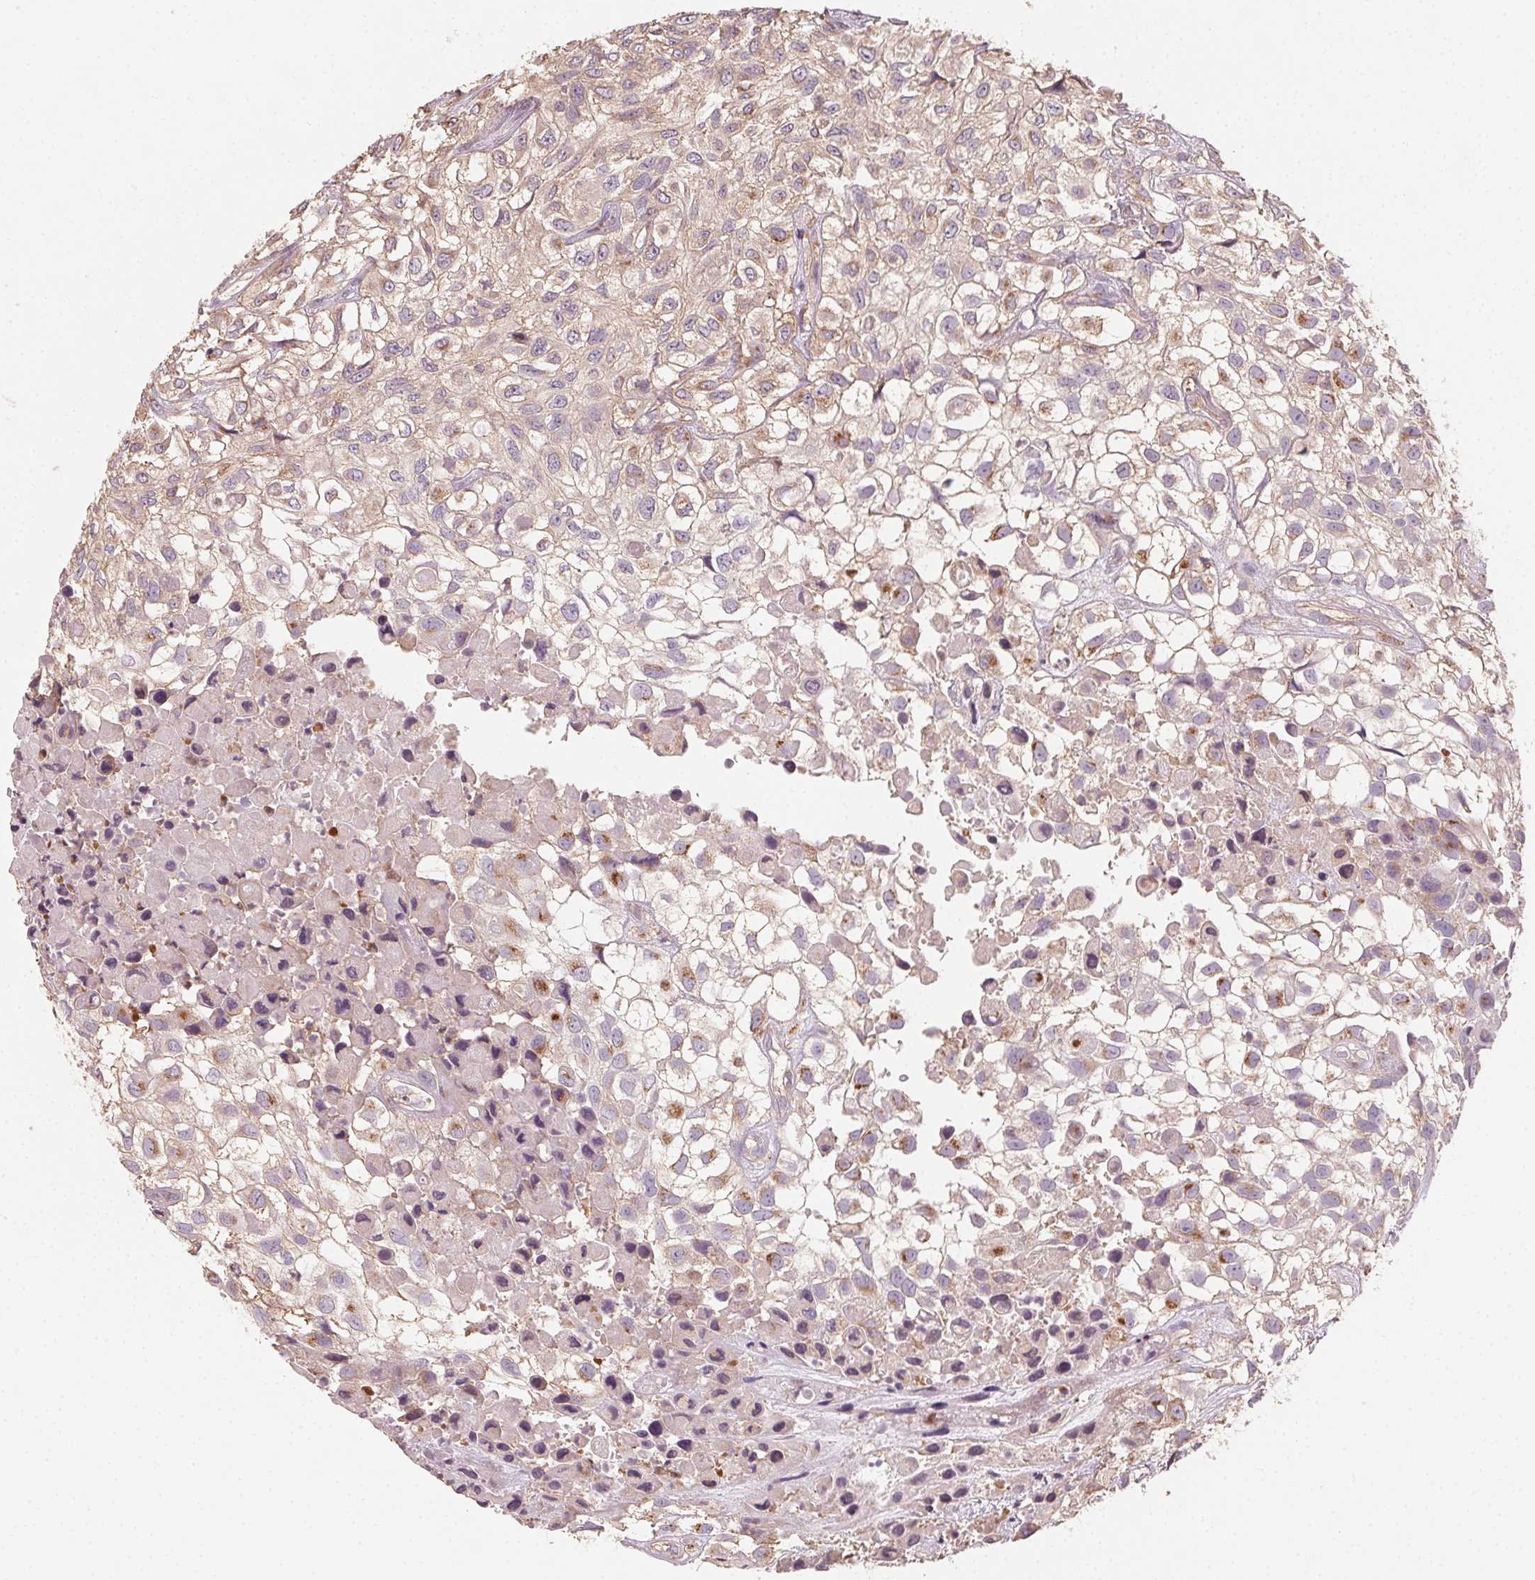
{"staining": {"intensity": "moderate", "quantity": "<25%", "location": "cytoplasmic/membranous"}, "tissue": "urothelial cancer", "cell_type": "Tumor cells", "image_type": "cancer", "snomed": [{"axis": "morphology", "description": "Urothelial carcinoma, High grade"}, {"axis": "topography", "description": "Urinary bladder"}], "caption": "IHC of urothelial cancer reveals low levels of moderate cytoplasmic/membranous expression in approximately <25% of tumor cells. The staining was performed using DAB (3,3'-diaminobenzidine), with brown indicating positive protein expression. Nuclei are stained blue with hematoxylin.", "gene": "AP1S1", "patient": {"sex": "male", "age": 56}}